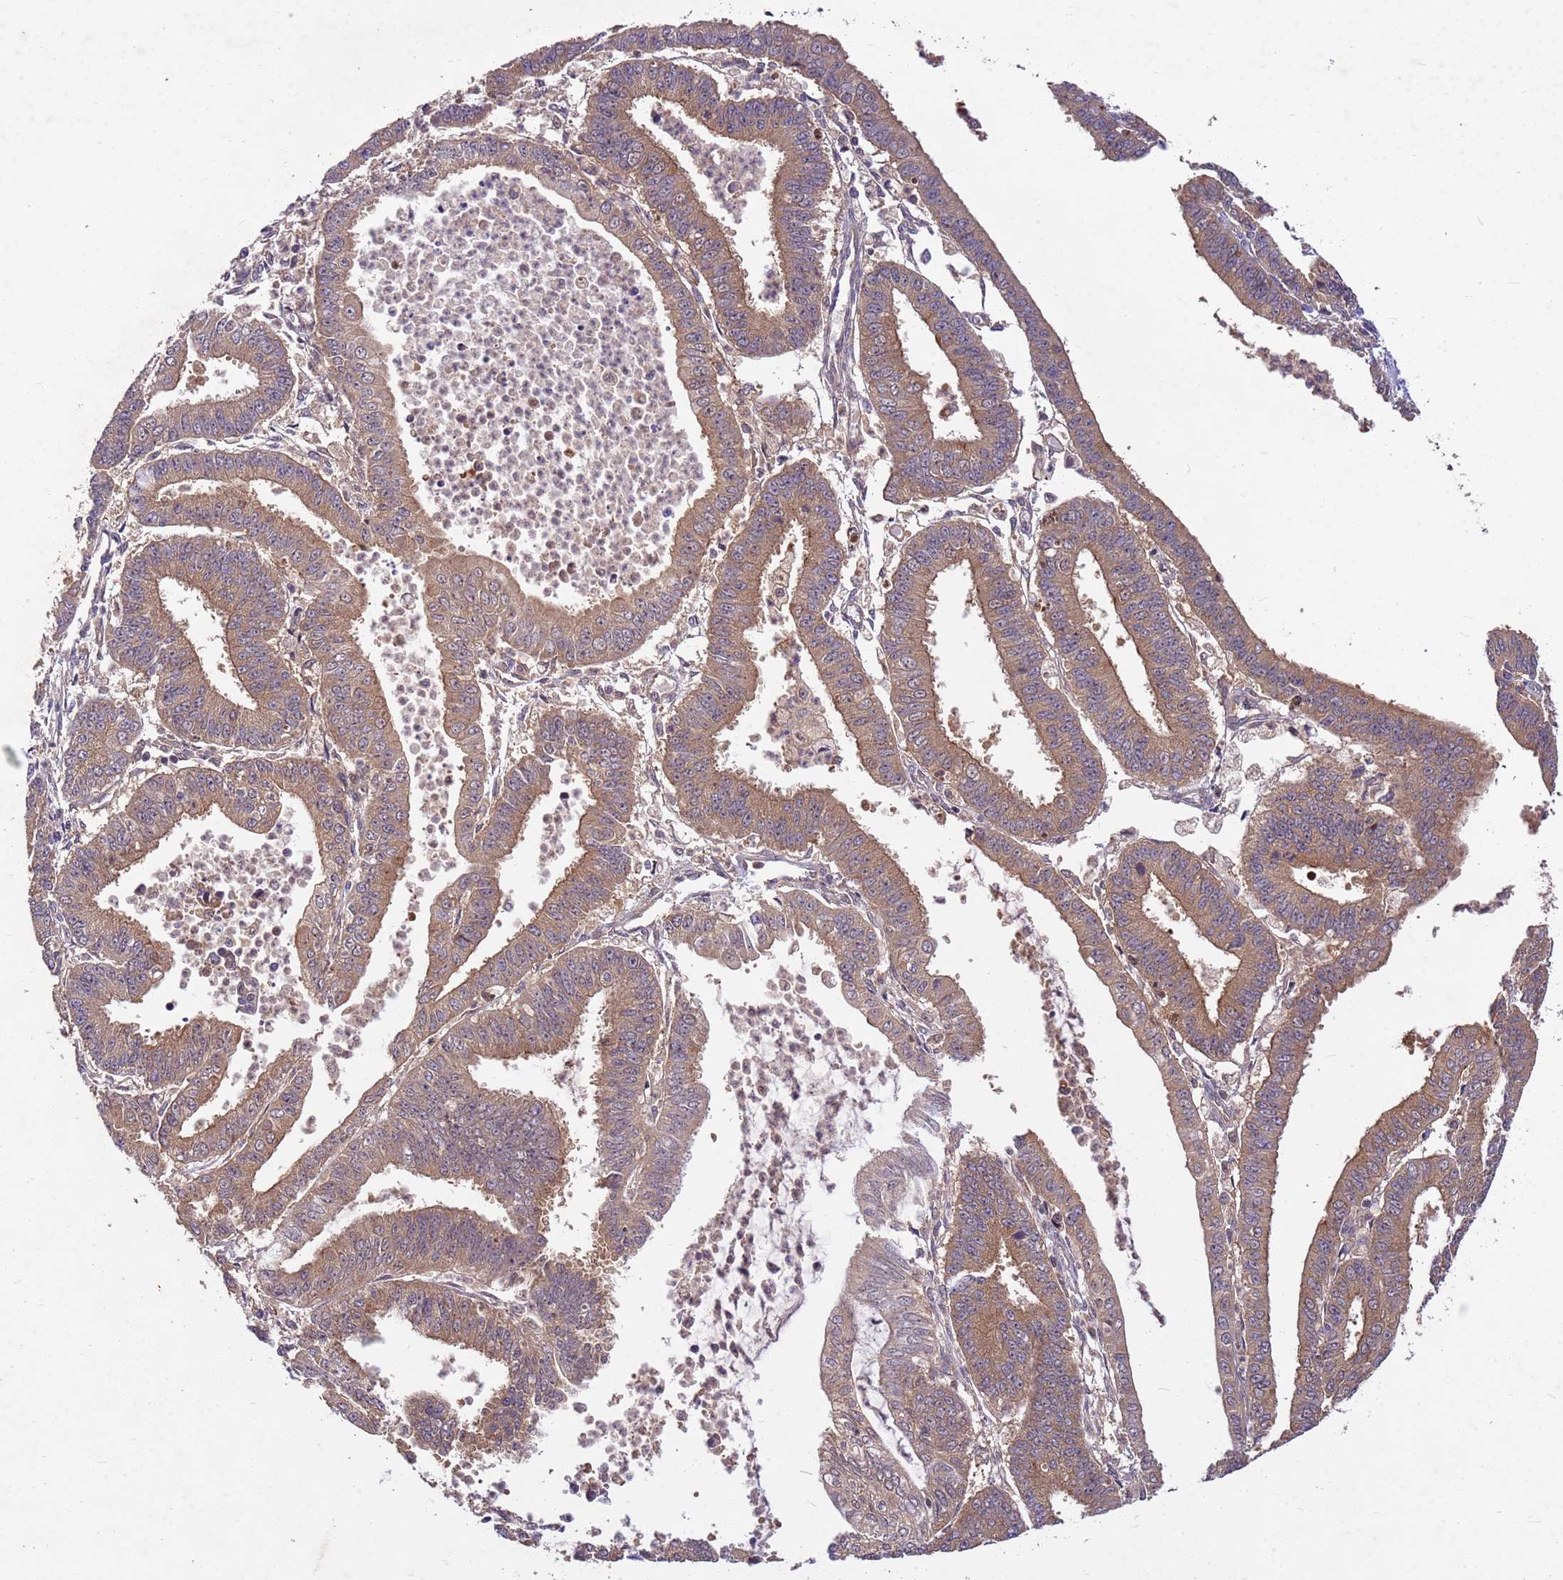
{"staining": {"intensity": "moderate", "quantity": ">75%", "location": "cytoplasmic/membranous"}, "tissue": "endometrial cancer", "cell_type": "Tumor cells", "image_type": "cancer", "snomed": [{"axis": "morphology", "description": "Adenocarcinoma, NOS"}, {"axis": "topography", "description": "Endometrium"}], "caption": "Tumor cells display medium levels of moderate cytoplasmic/membranous expression in approximately >75% of cells in adenocarcinoma (endometrial).", "gene": "PPP2CB", "patient": {"sex": "female", "age": 73}}